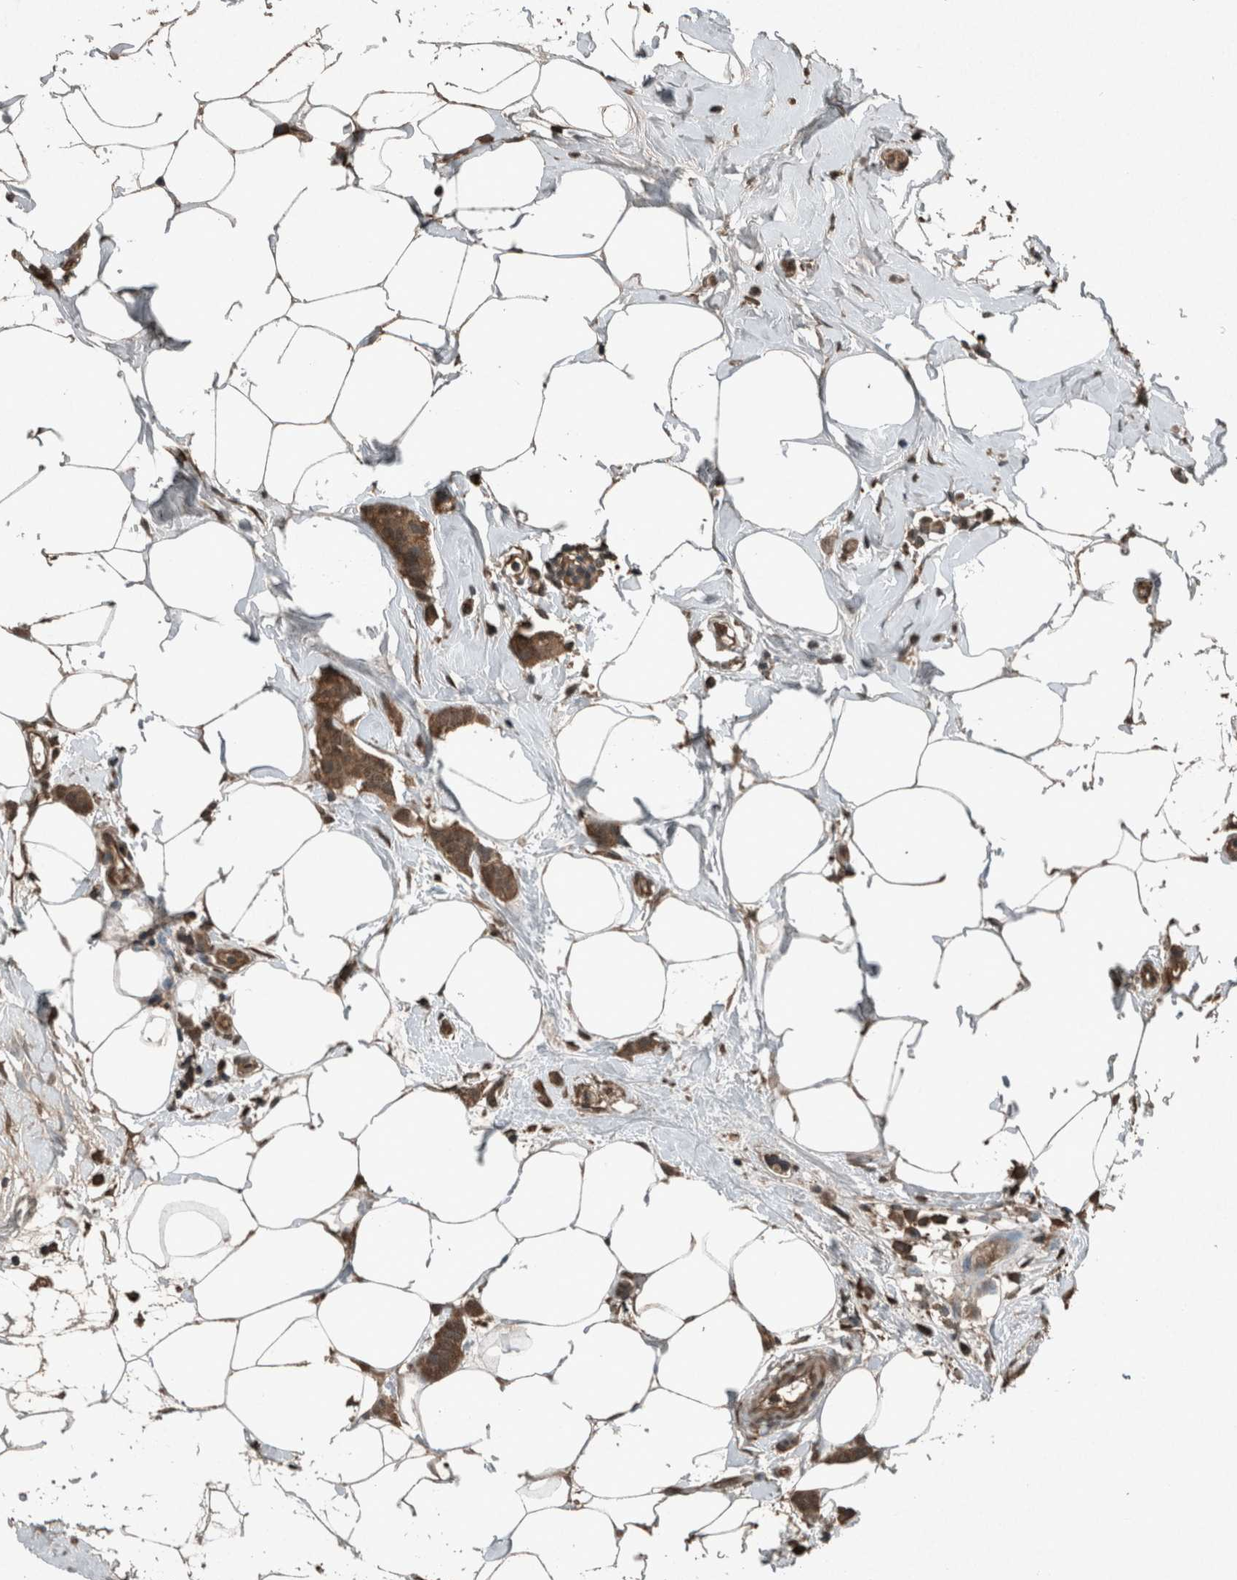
{"staining": {"intensity": "moderate", "quantity": ">75%", "location": "cytoplasmic/membranous,nuclear"}, "tissue": "breast cancer", "cell_type": "Tumor cells", "image_type": "cancer", "snomed": [{"axis": "morphology", "description": "Normal tissue, NOS"}, {"axis": "morphology", "description": "Duct carcinoma"}, {"axis": "topography", "description": "Breast"}], "caption": "Immunohistochemical staining of human infiltrating ductal carcinoma (breast) demonstrates medium levels of moderate cytoplasmic/membranous and nuclear protein expression in about >75% of tumor cells. Immunohistochemistry stains the protein in brown and the nuclei are stained blue.", "gene": "ARHGEF12", "patient": {"sex": "female", "age": 50}}